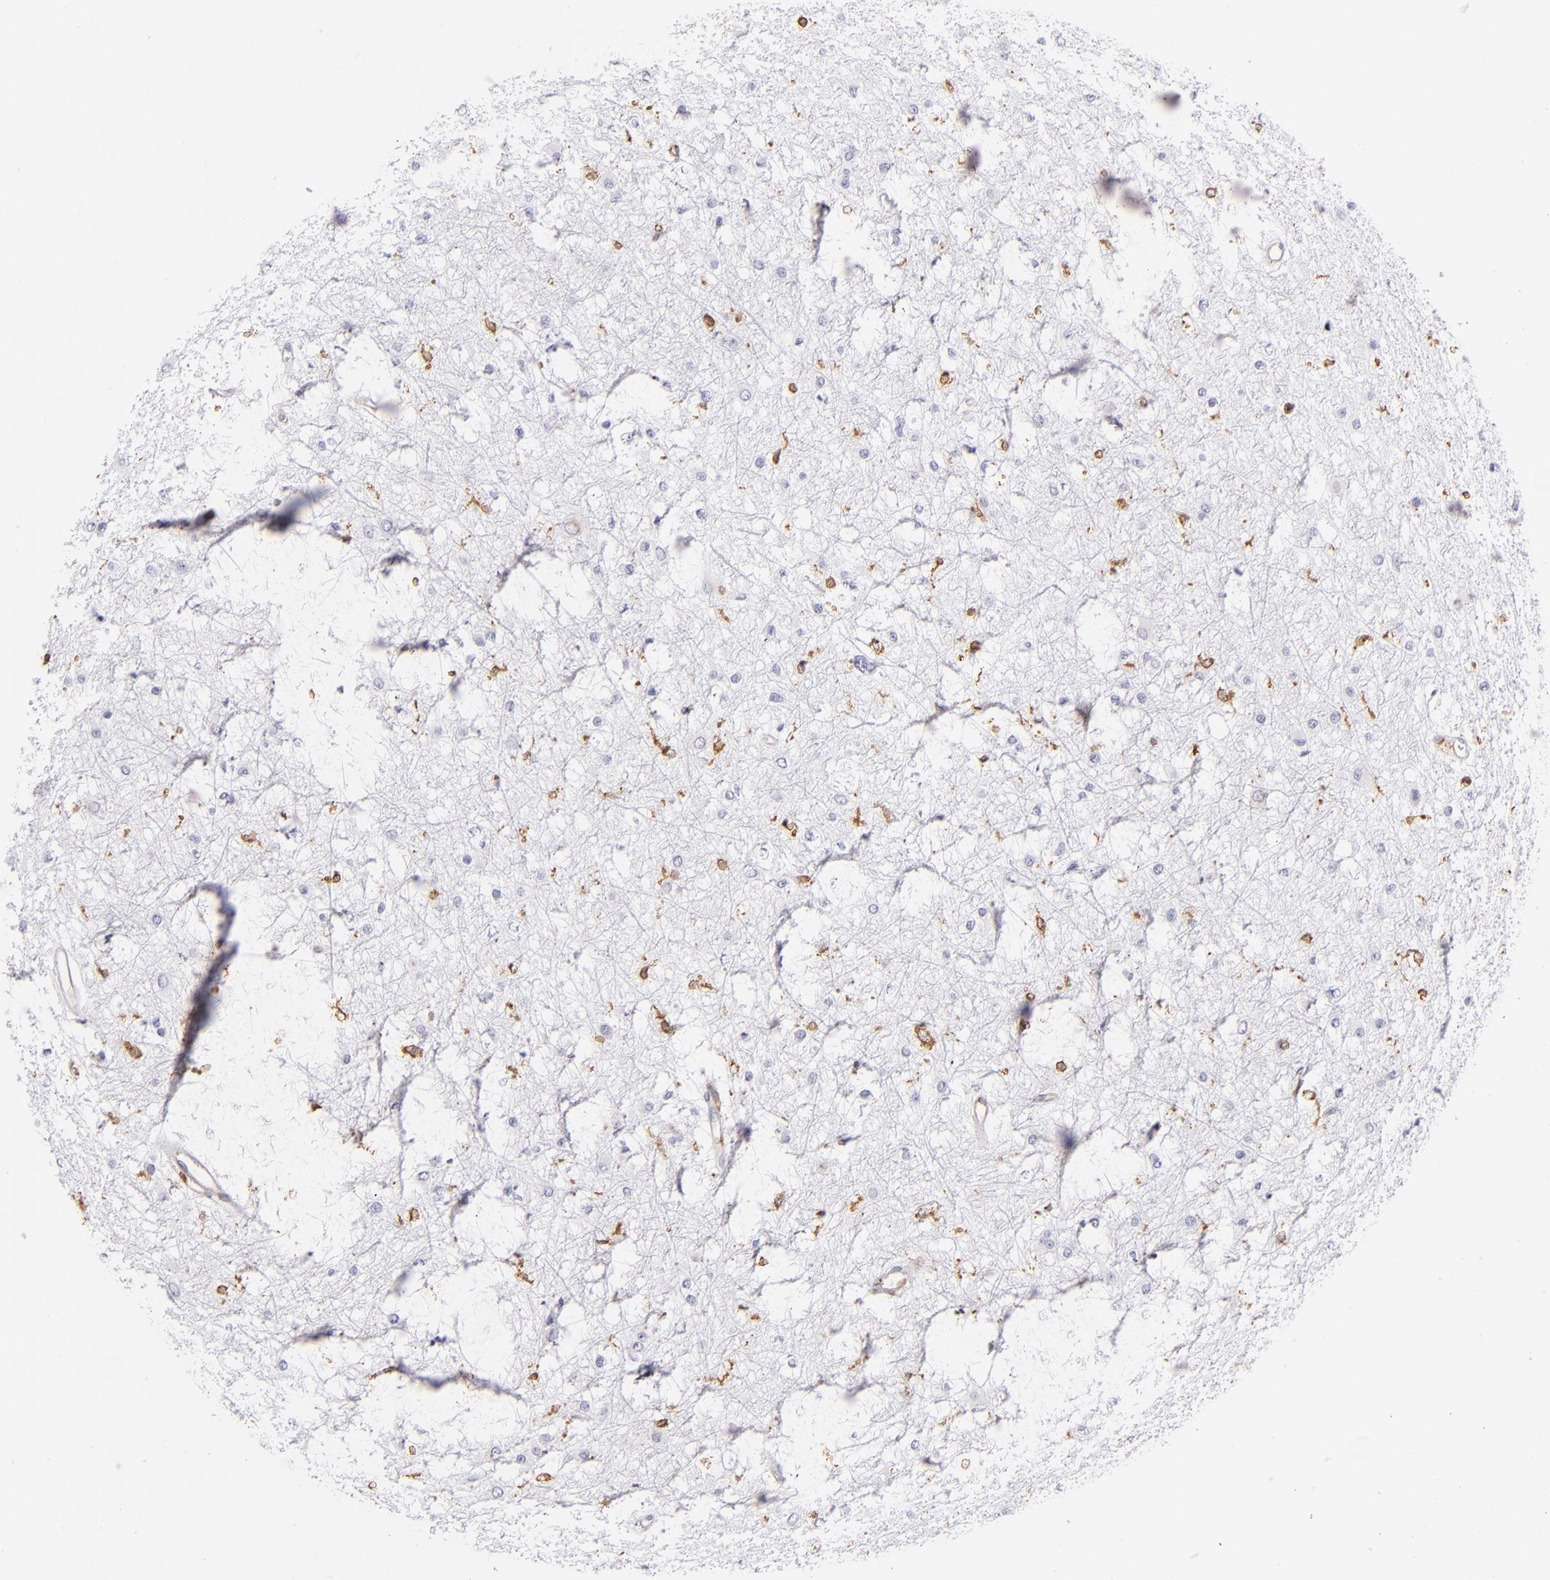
{"staining": {"intensity": "moderate", "quantity": "<25%", "location": "cytoplasmic/membranous"}, "tissue": "glioma", "cell_type": "Tumor cells", "image_type": "cancer", "snomed": [{"axis": "morphology", "description": "Glioma, malignant, Low grade"}, {"axis": "topography", "description": "Brain"}], "caption": "Immunohistochemistry (DAB) staining of malignant glioma (low-grade) demonstrates moderate cytoplasmic/membranous protein staining in about <25% of tumor cells.", "gene": "CD74", "patient": {"sex": "female", "age": 36}}